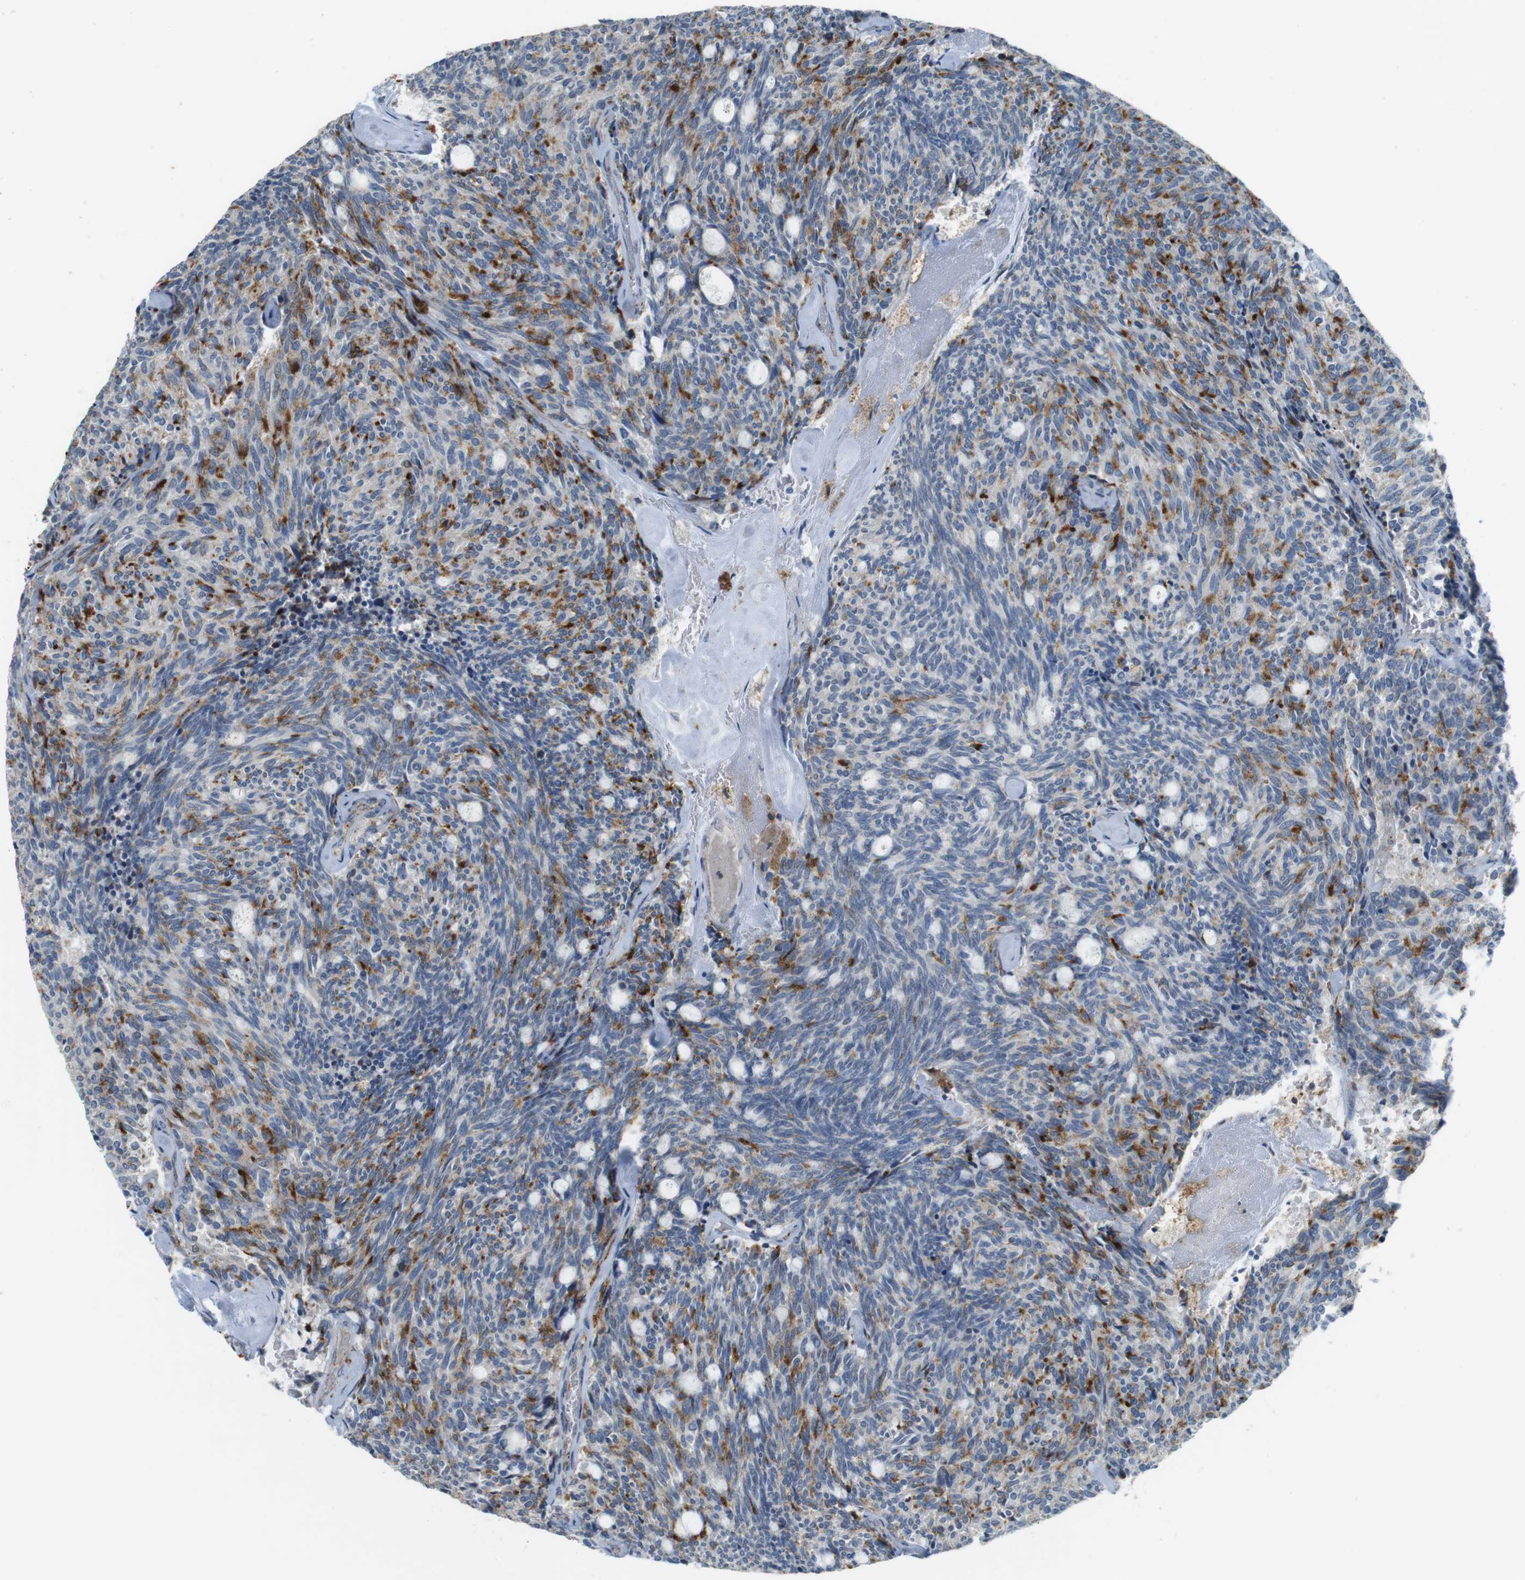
{"staining": {"intensity": "moderate", "quantity": "25%-75%", "location": "cytoplasmic/membranous"}, "tissue": "carcinoid", "cell_type": "Tumor cells", "image_type": "cancer", "snomed": [{"axis": "morphology", "description": "Carcinoid, malignant, NOS"}, {"axis": "topography", "description": "Pancreas"}], "caption": "Immunohistochemical staining of human malignant carcinoid reveals medium levels of moderate cytoplasmic/membranous protein staining in about 25%-75% of tumor cells.", "gene": "HLA-DRA", "patient": {"sex": "female", "age": 54}}